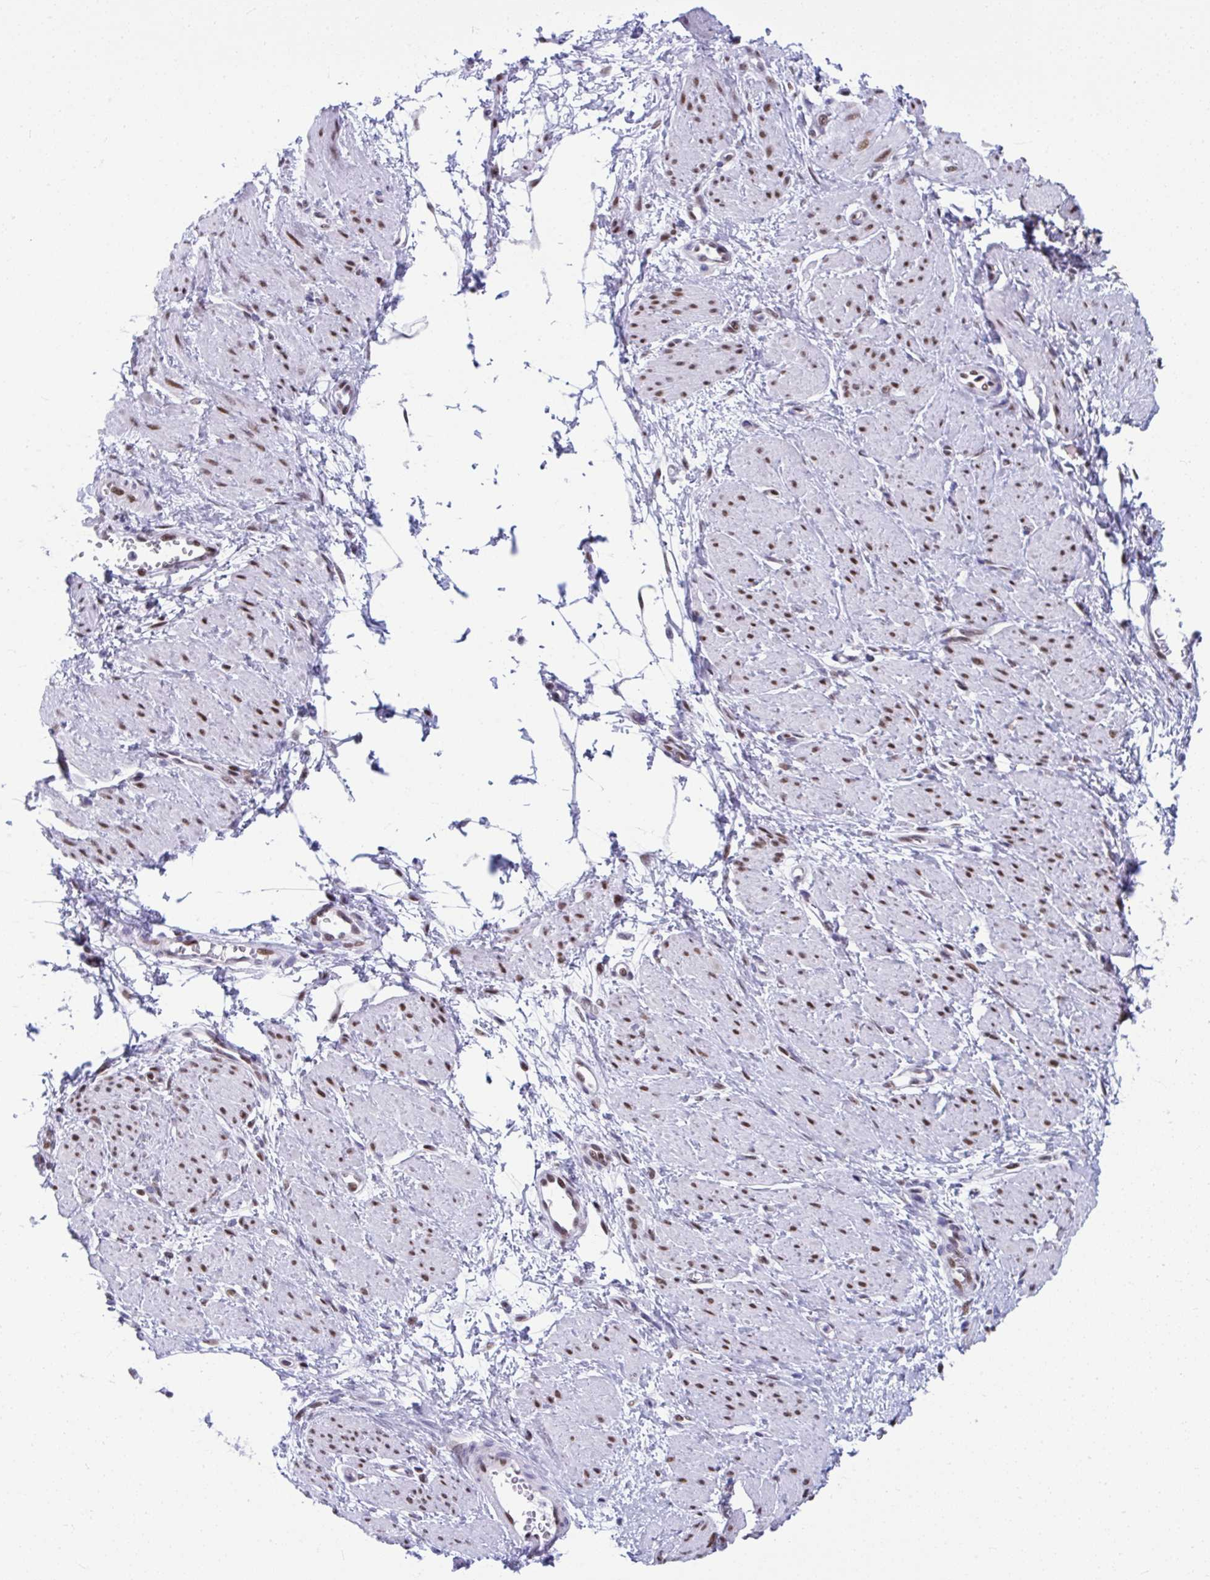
{"staining": {"intensity": "moderate", "quantity": "25%-75%", "location": "nuclear"}, "tissue": "smooth muscle", "cell_type": "Smooth muscle cells", "image_type": "normal", "snomed": [{"axis": "morphology", "description": "Normal tissue, NOS"}, {"axis": "topography", "description": "Smooth muscle"}, {"axis": "topography", "description": "Uterus"}], "caption": "The histopathology image shows immunohistochemical staining of unremarkable smooth muscle. There is moderate nuclear positivity is seen in about 25%-75% of smooth muscle cells. (DAB IHC with brightfield microscopy, high magnification).", "gene": "SLC35C2", "patient": {"sex": "female", "age": 39}}